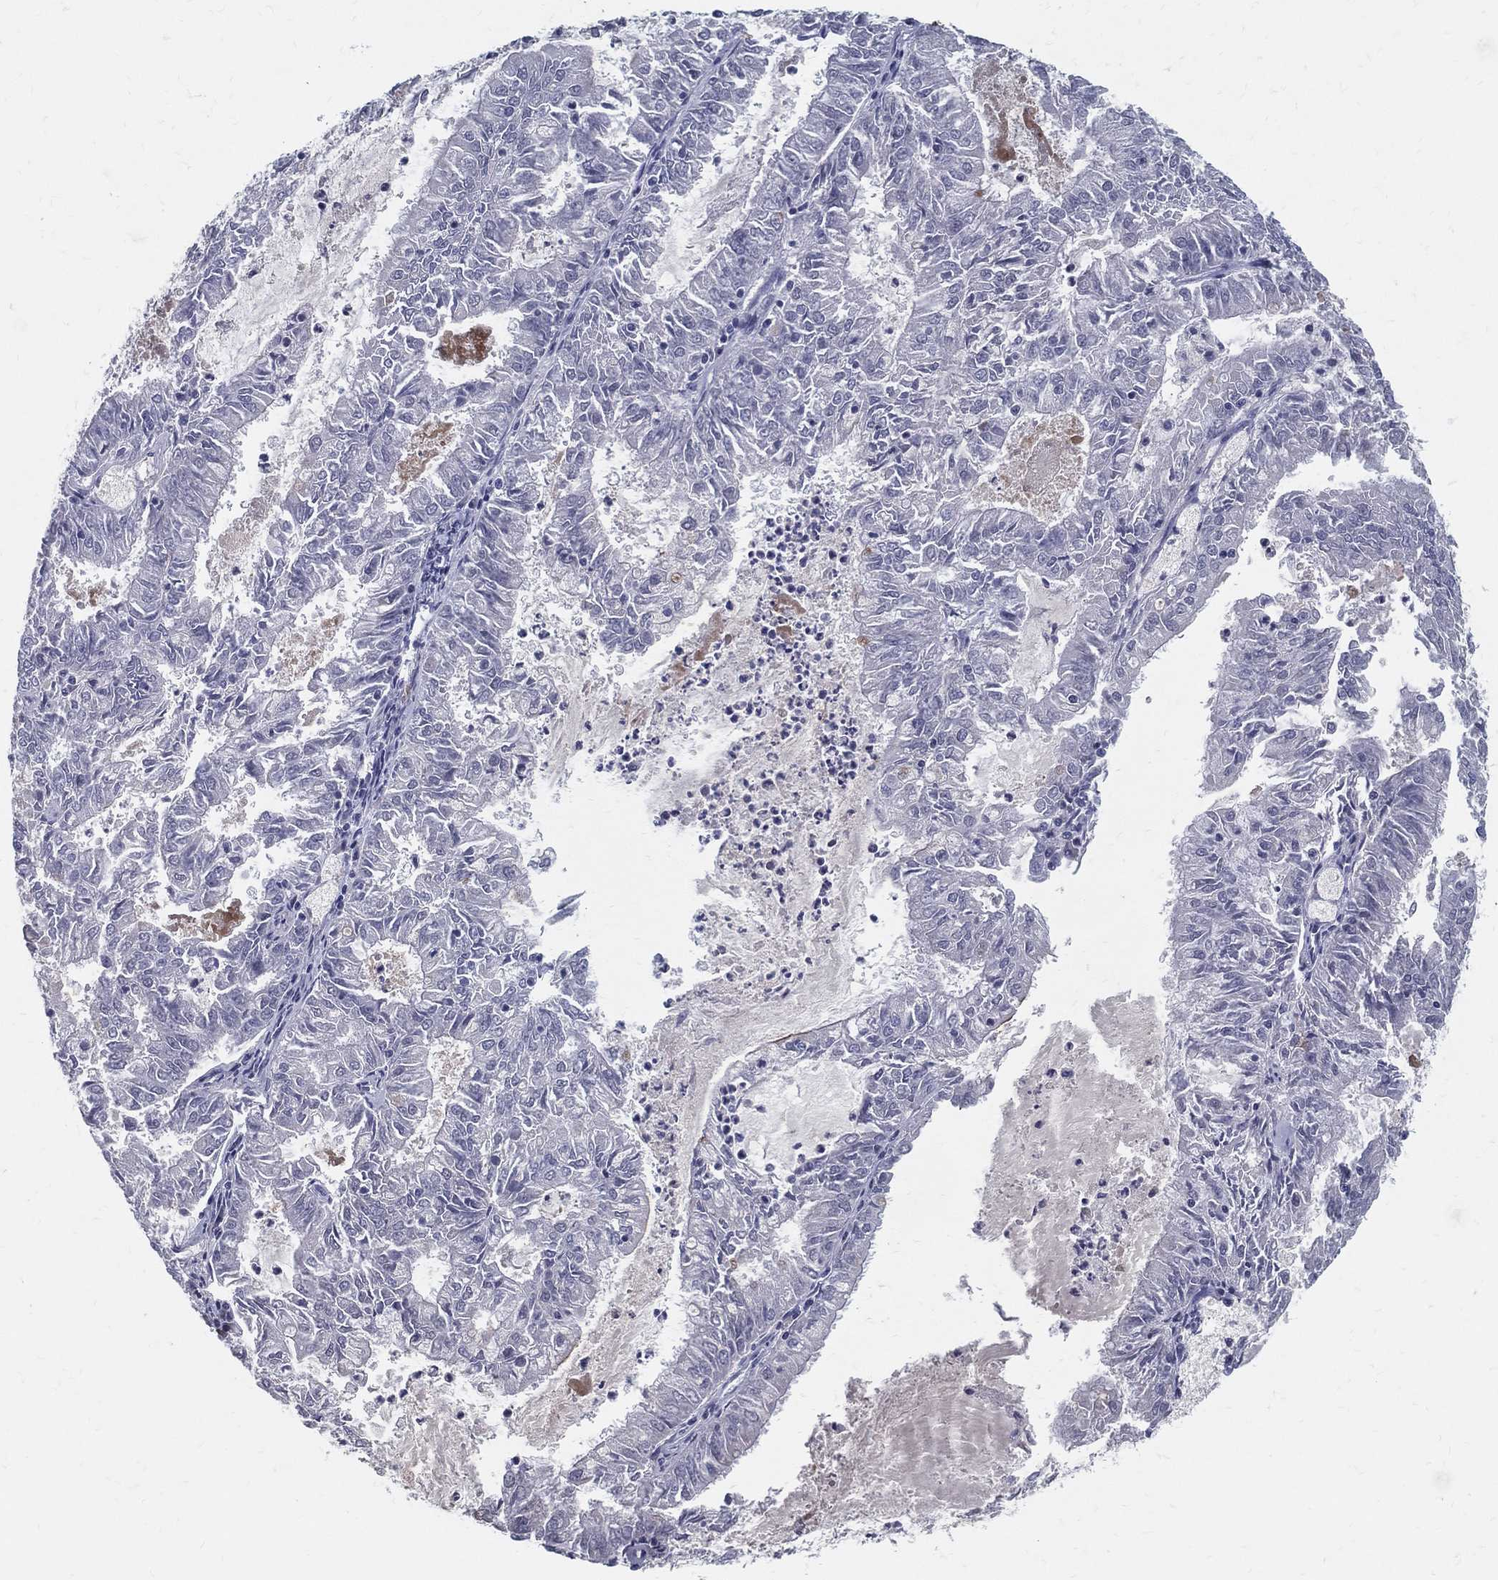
{"staining": {"intensity": "negative", "quantity": "none", "location": "none"}, "tissue": "endometrial cancer", "cell_type": "Tumor cells", "image_type": "cancer", "snomed": [{"axis": "morphology", "description": "Adenocarcinoma, NOS"}, {"axis": "topography", "description": "Endometrium"}], "caption": "The photomicrograph shows no significant expression in tumor cells of endometrial adenocarcinoma.", "gene": "ACE2", "patient": {"sex": "female", "age": 57}}